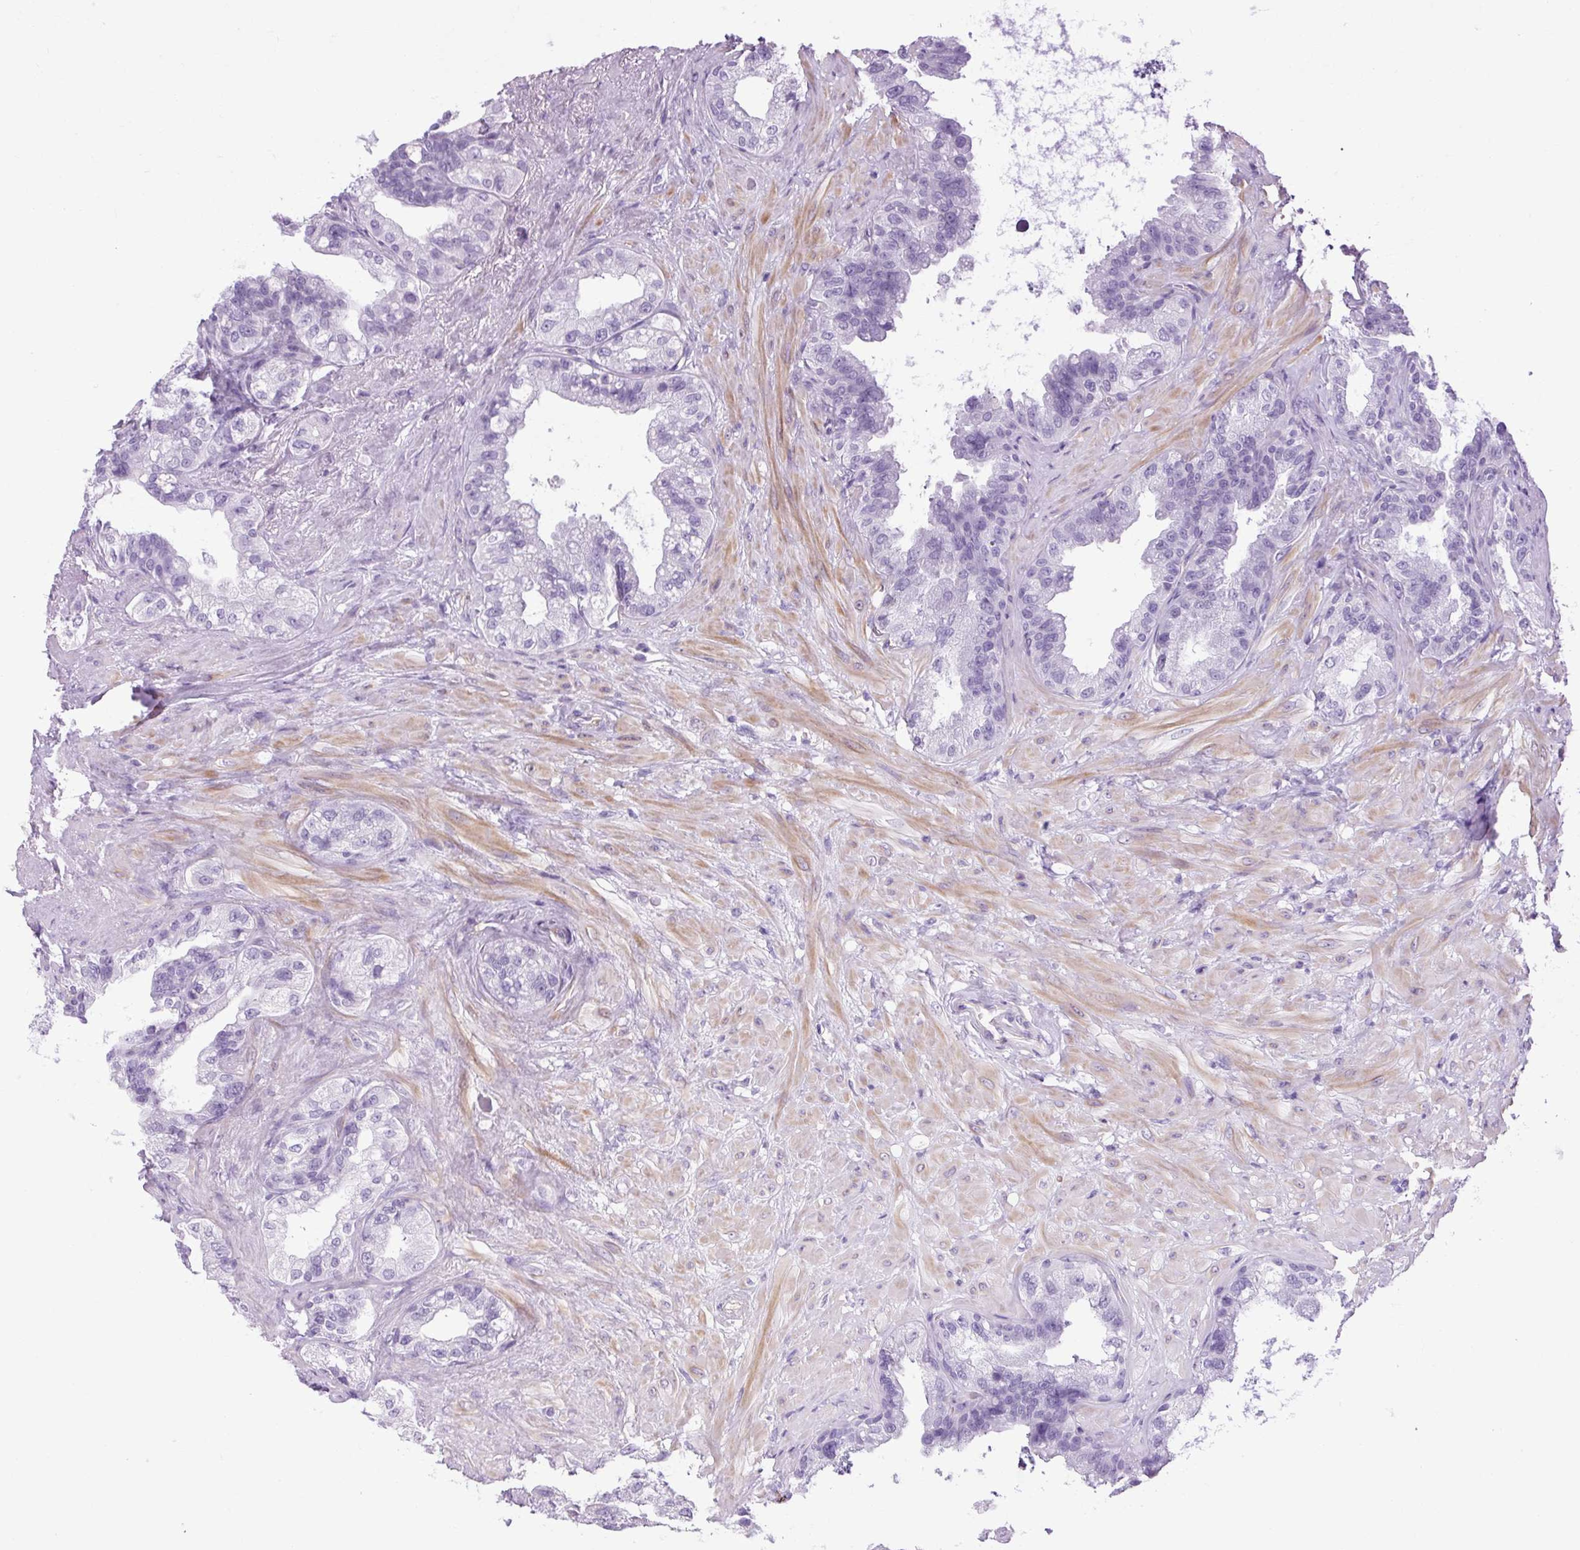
{"staining": {"intensity": "negative", "quantity": "none", "location": "none"}, "tissue": "seminal vesicle", "cell_type": "Glandular cells", "image_type": "normal", "snomed": [{"axis": "morphology", "description": "Normal tissue, NOS"}, {"axis": "topography", "description": "Seminal veicle"}, {"axis": "topography", "description": "Peripheral nerve tissue"}], "caption": "Histopathology image shows no significant protein positivity in glandular cells of unremarkable seminal vesicle. (Stains: DAB immunohistochemistry with hematoxylin counter stain, Microscopy: brightfield microscopy at high magnification).", "gene": "OOEP", "patient": {"sex": "male", "age": 76}}